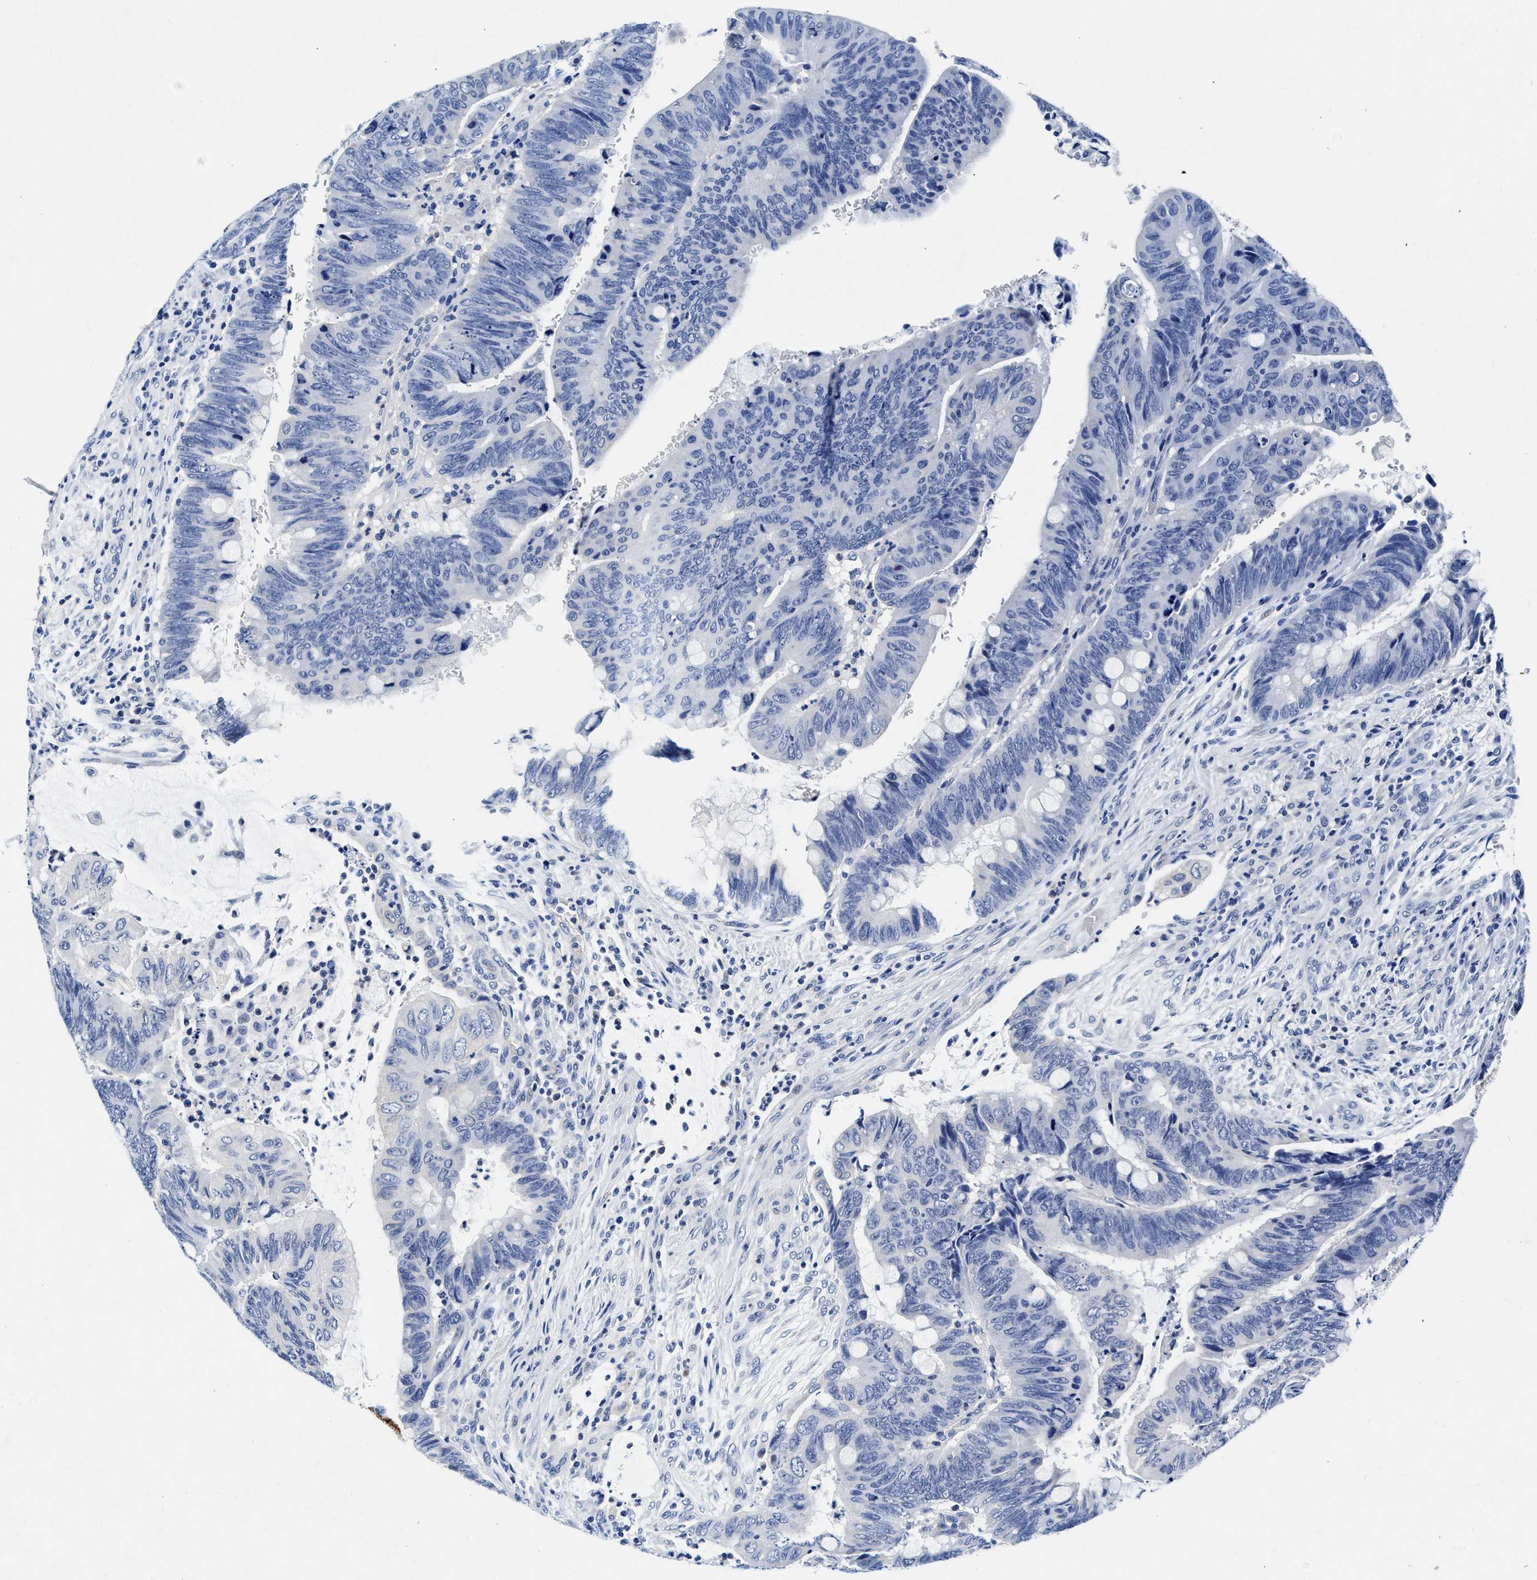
{"staining": {"intensity": "negative", "quantity": "none", "location": "none"}, "tissue": "colorectal cancer", "cell_type": "Tumor cells", "image_type": "cancer", "snomed": [{"axis": "morphology", "description": "Normal tissue, NOS"}, {"axis": "morphology", "description": "Adenocarcinoma, NOS"}, {"axis": "topography", "description": "Rectum"}, {"axis": "topography", "description": "Peripheral nerve tissue"}], "caption": "Histopathology image shows no significant protein expression in tumor cells of colorectal cancer.", "gene": "SLC8A1", "patient": {"sex": "male", "age": 92}}